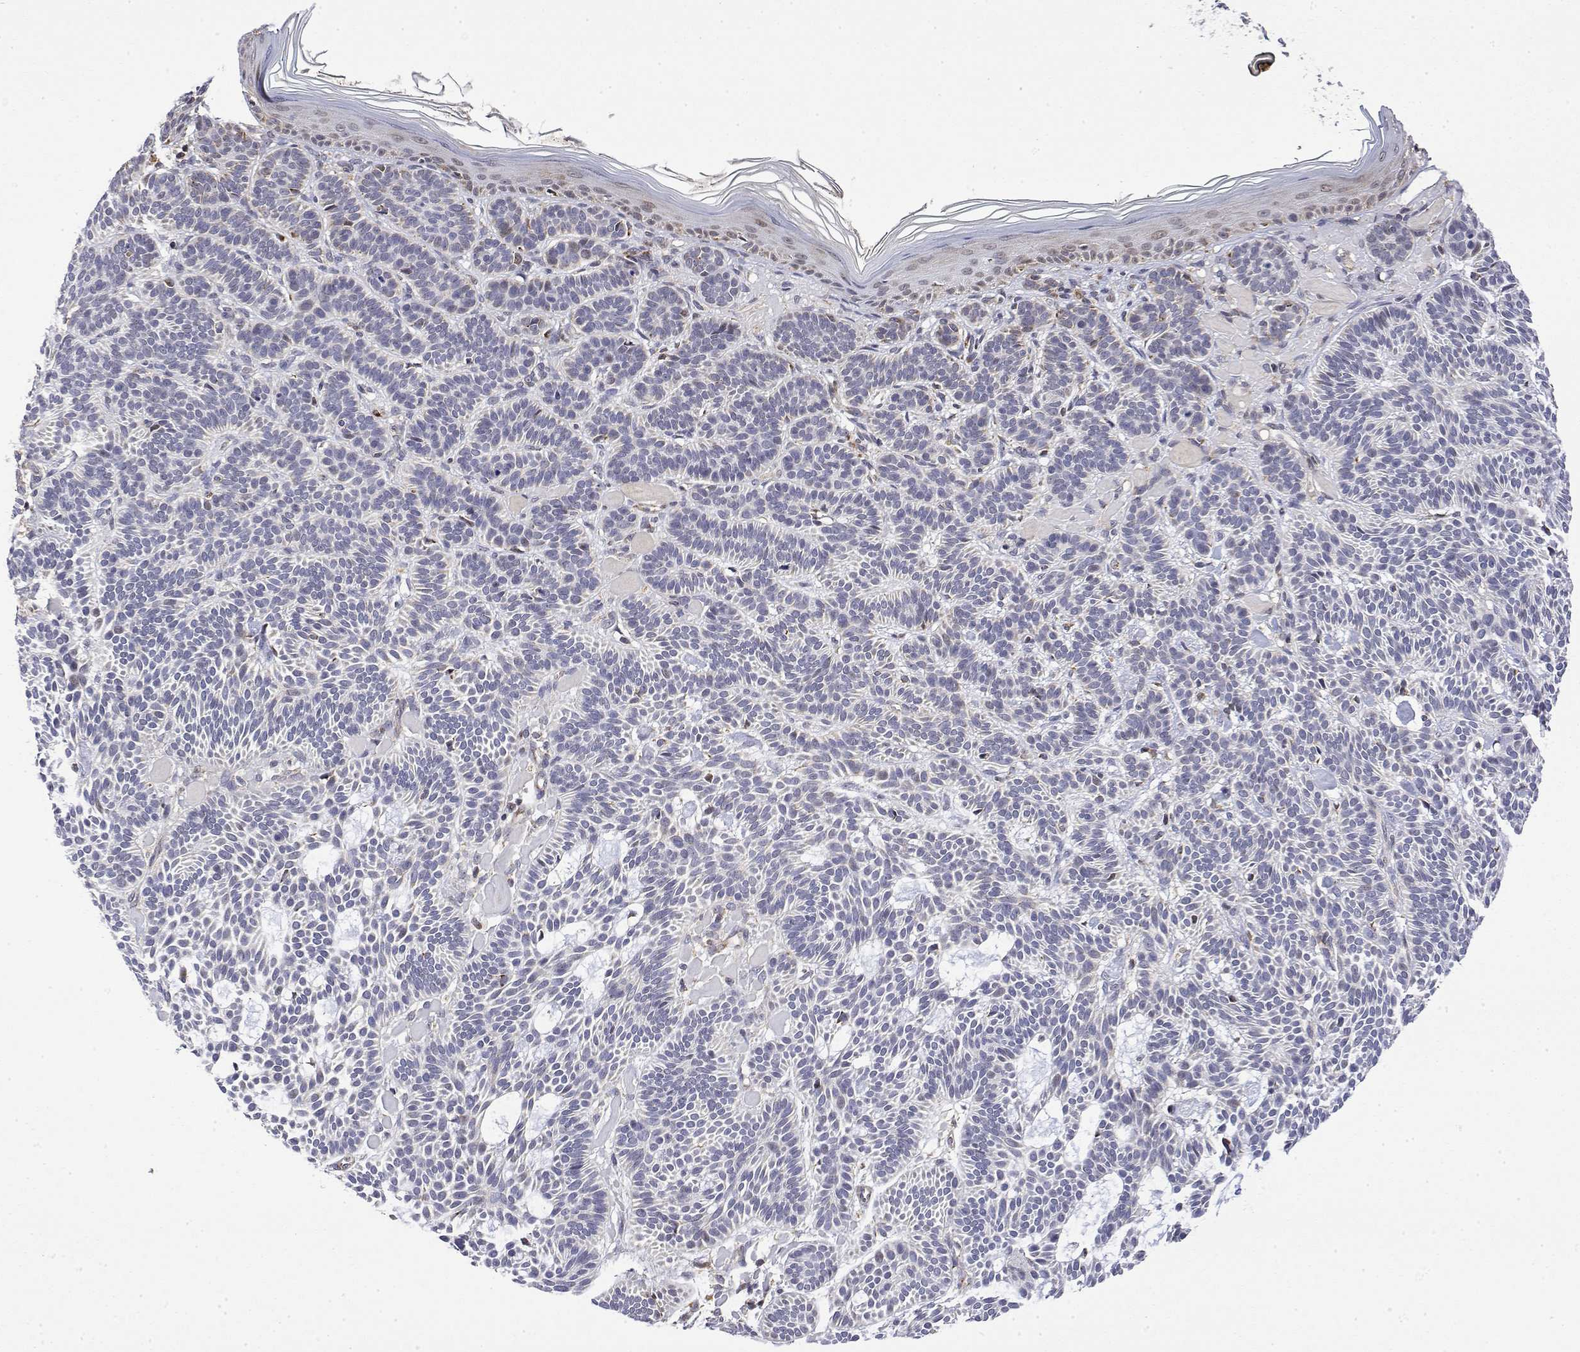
{"staining": {"intensity": "negative", "quantity": "none", "location": "none"}, "tissue": "skin cancer", "cell_type": "Tumor cells", "image_type": "cancer", "snomed": [{"axis": "morphology", "description": "Basal cell carcinoma"}, {"axis": "topography", "description": "Skin"}], "caption": "This is an IHC image of basal cell carcinoma (skin). There is no positivity in tumor cells.", "gene": "GADD45GIP1", "patient": {"sex": "male", "age": 85}}